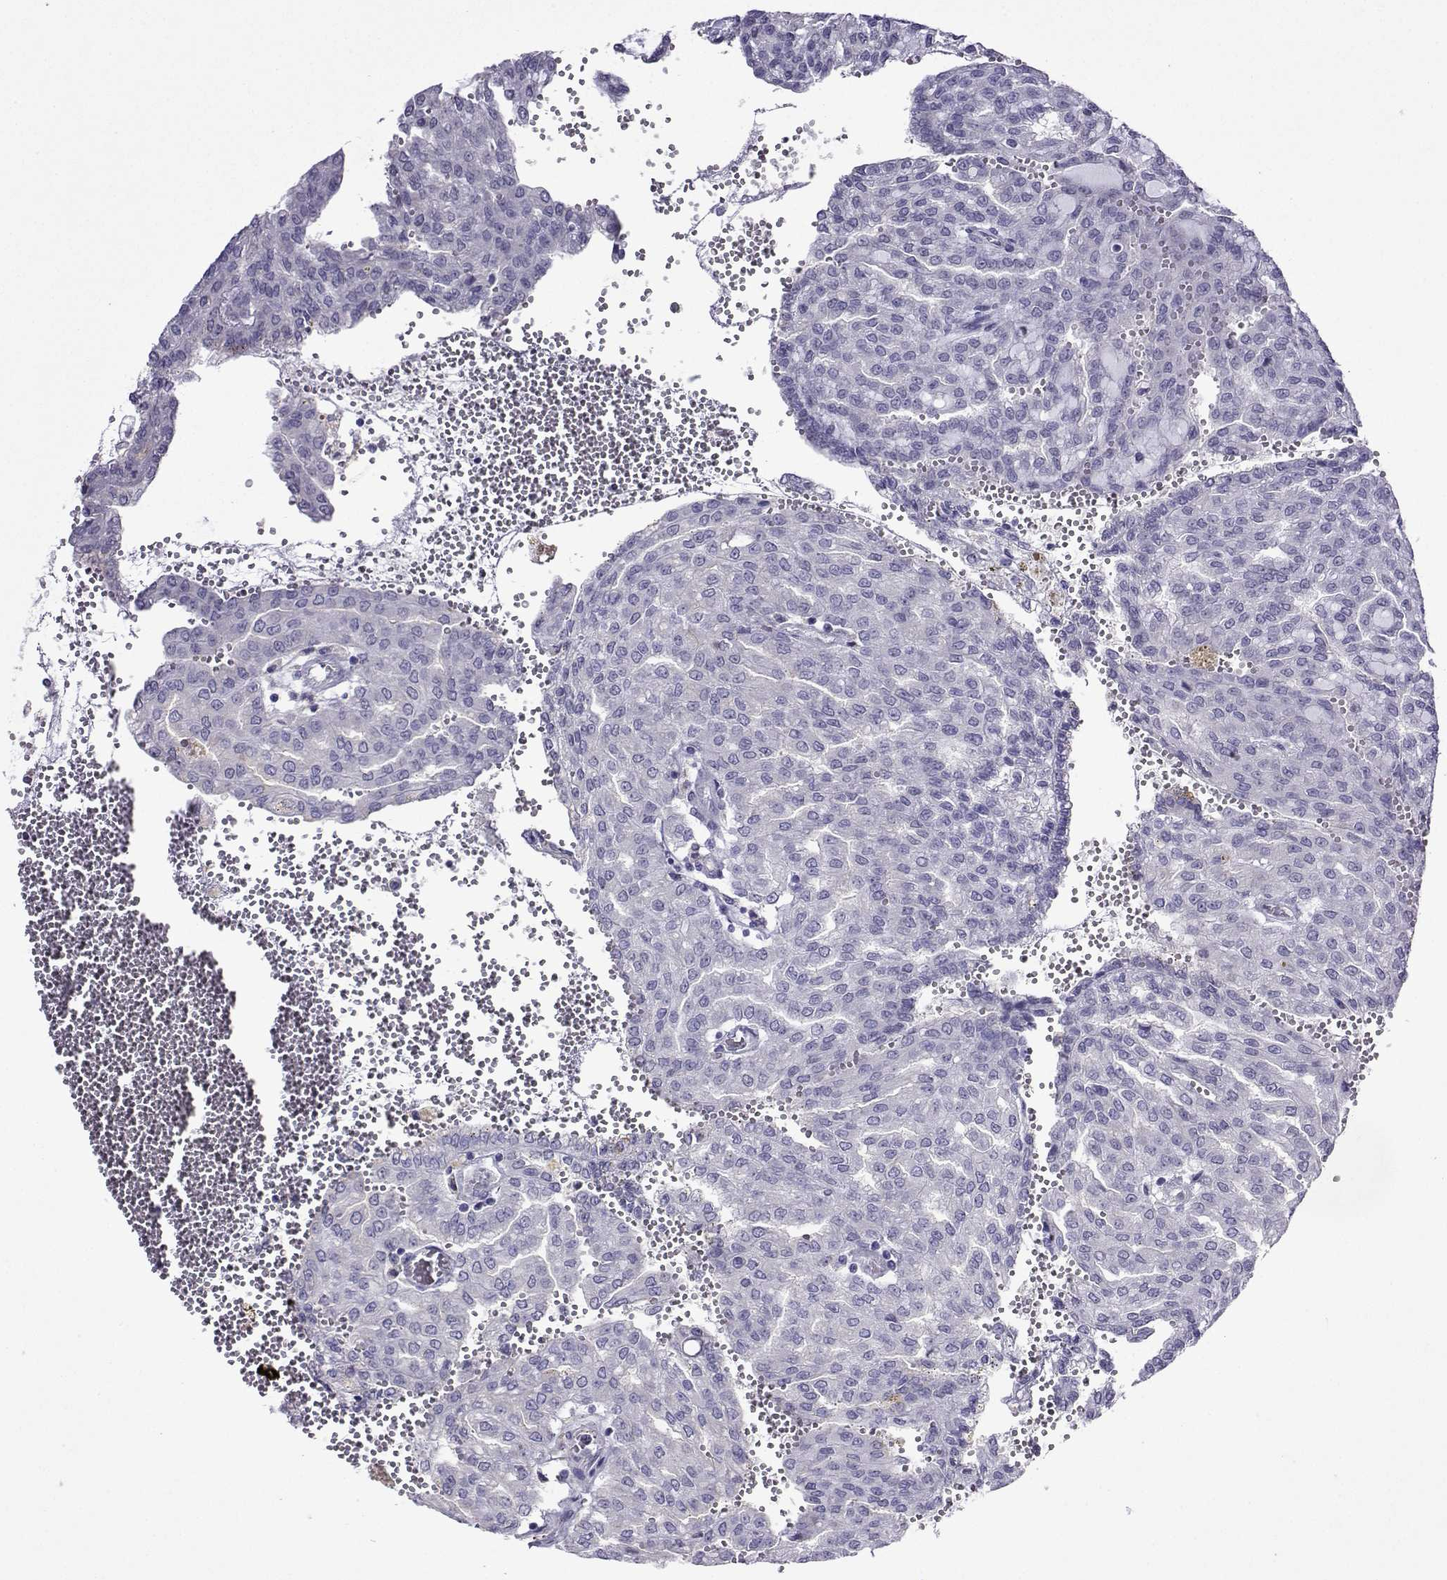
{"staining": {"intensity": "negative", "quantity": "none", "location": "none"}, "tissue": "renal cancer", "cell_type": "Tumor cells", "image_type": "cancer", "snomed": [{"axis": "morphology", "description": "Adenocarcinoma, NOS"}, {"axis": "topography", "description": "Kidney"}], "caption": "High power microscopy photomicrograph of an immunohistochemistry (IHC) image of renal cancer, revealing no significant staining in tumor cells. The staining is performed using DAB (3,3'-diaminobenzidine) brown chromogen with nuclei counter-stained in using hematoxylin.", "gene": "FCAMR", "patient": {"sex": "male", "age": 63}}